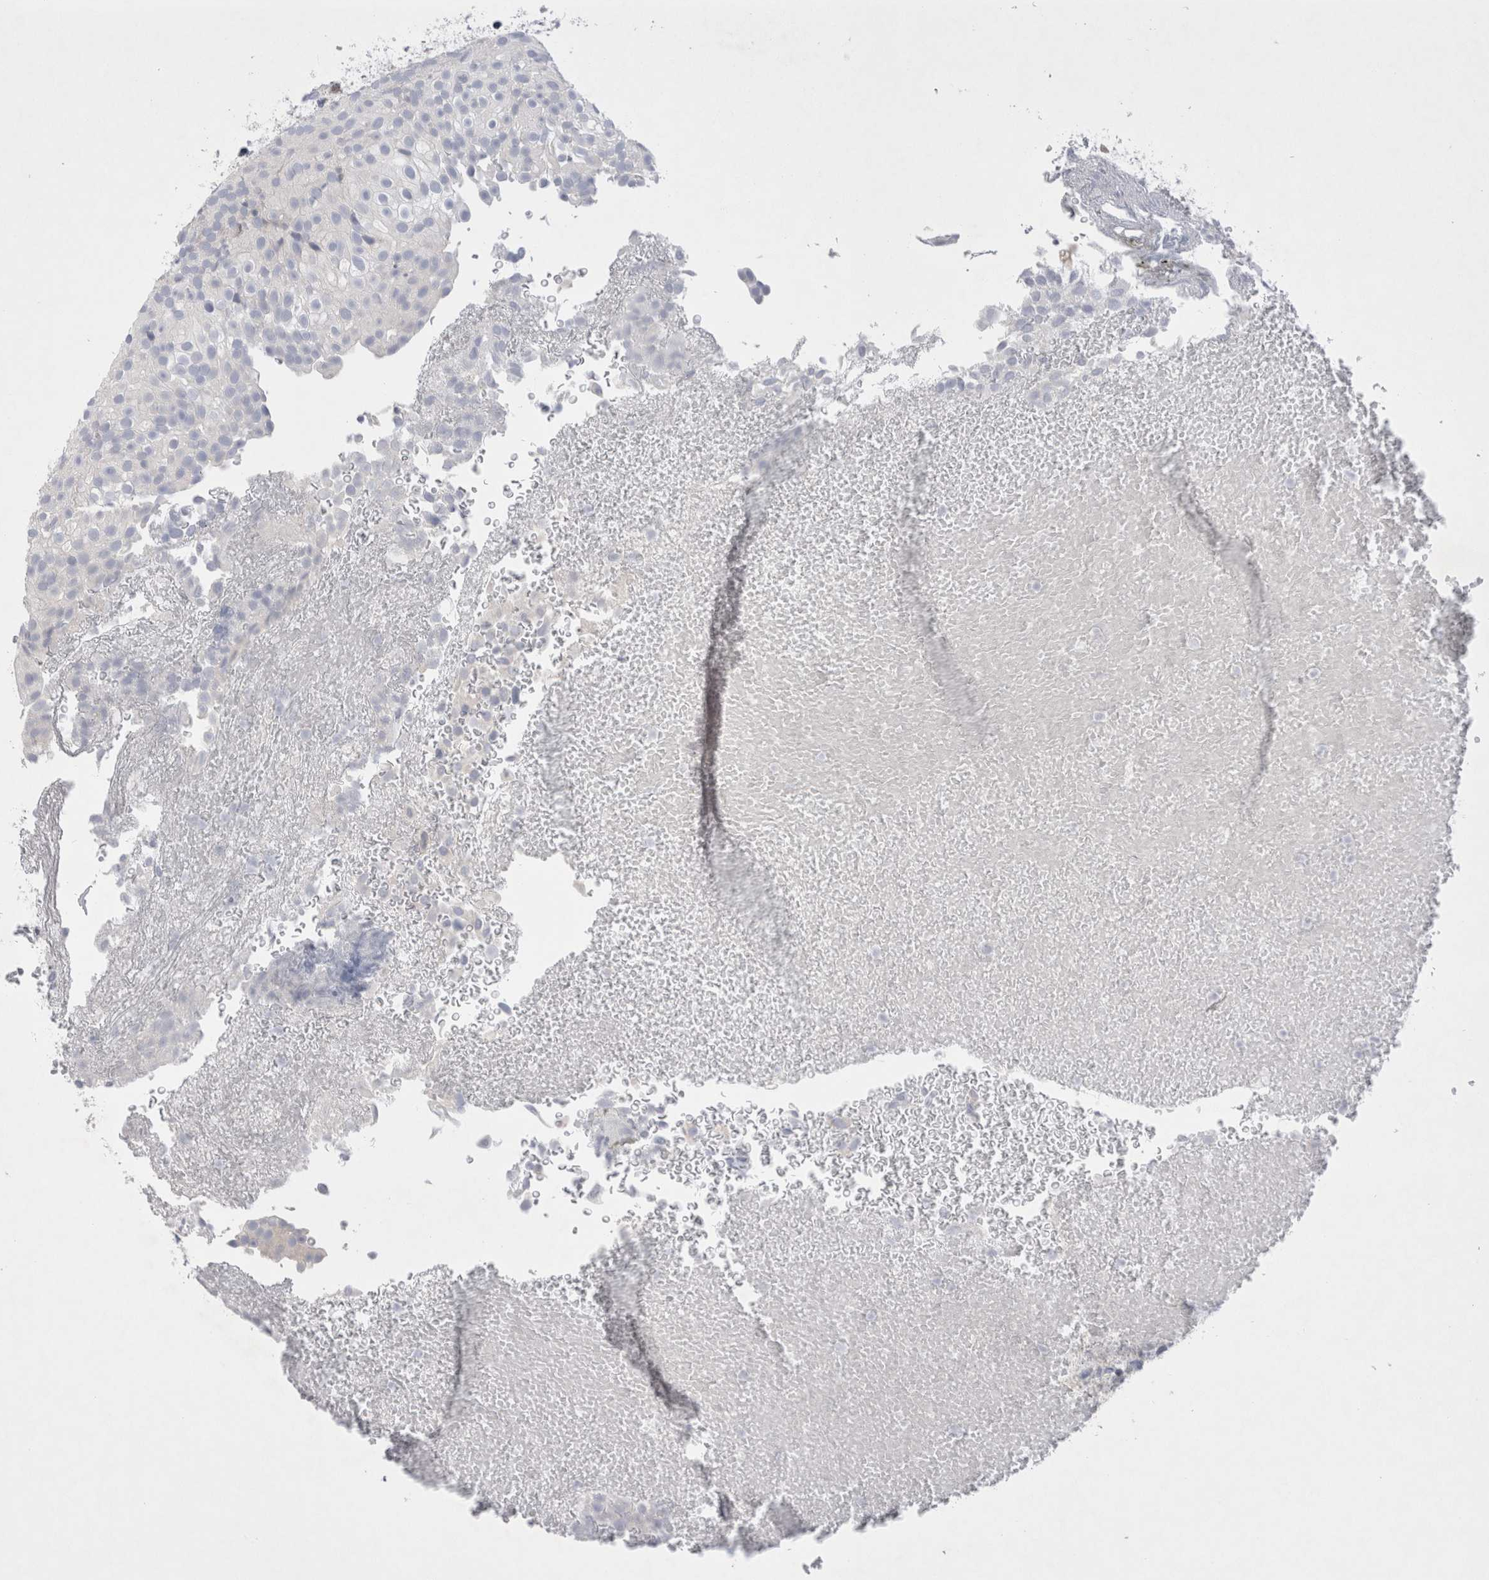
{"staining": {"intensity": "negative", "quantity": "none", "location": "none"}, "tissue": "urothelial cancer", "cell_type": "Tumor cells", "image_type": "cancer", "snomed": [{"axis": "morphology", "description": "Urothelial carcinoma, Low grade"}, {"axis": "topography", "description": "Urinary bladder"}], "caption": "DAB immunohistochemical staining of human urothelial carcinoma (low-grade) shows no significant staining in tumor cells.", "gene": "RBM12B", "patient": {"sex": "male", "age": 78}}